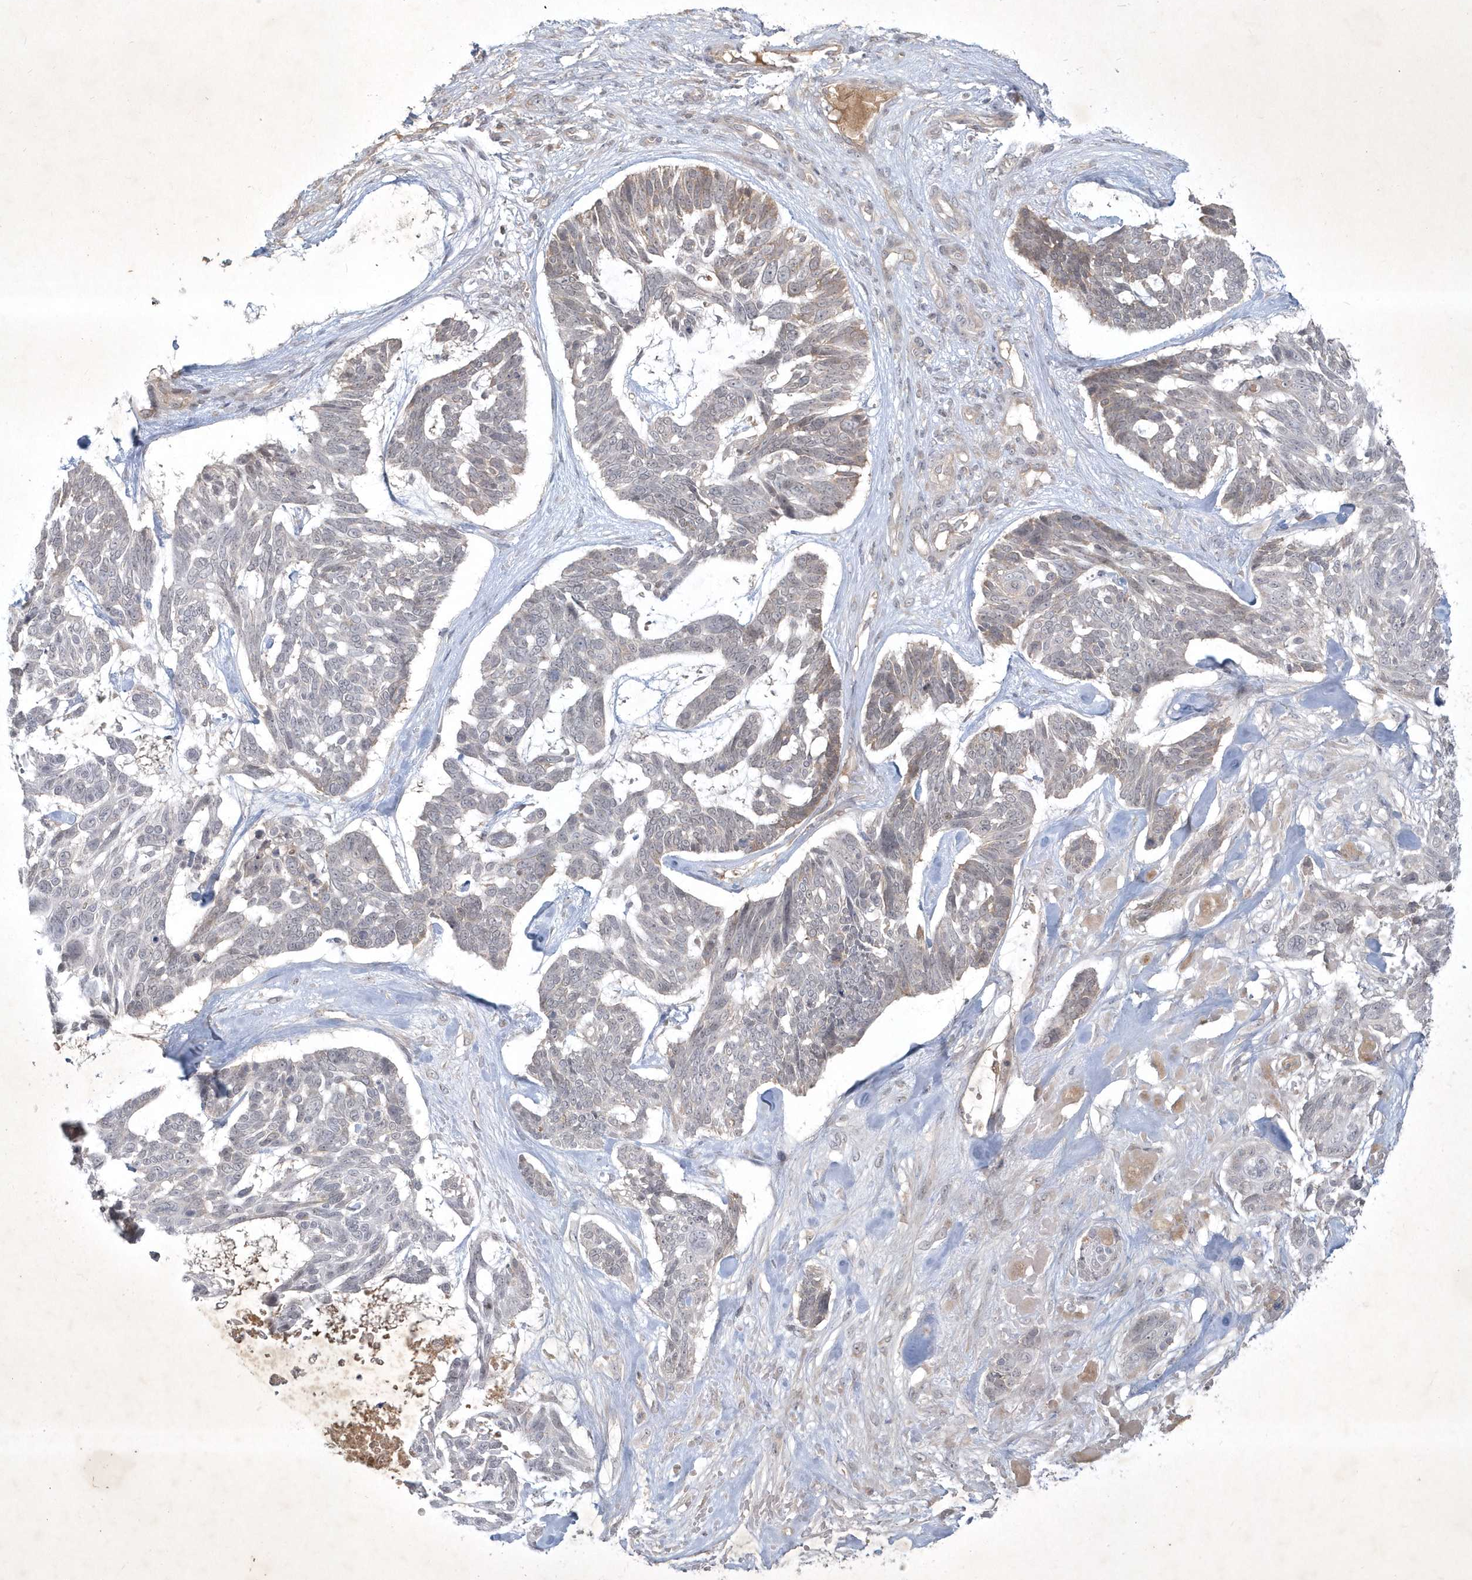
{"staining": {"intensity": "weak", "quantity": "<25%", "location": "cytoplasmic/membranous"}, "tissue": "skin cancer", "cell_type": "Tumor cells", "image_type": "cancer", "snomed": [{"axis": "morphology", "description": "Basal cell carcinoma"}, {"axis": "topography", "description": "Skin"}], "caption": "Histopathology image shows no protein expression in tumor cells of skin cancer tissue.", "gene": "BOD1", "patient": {"sex": "male", "age": 88}}